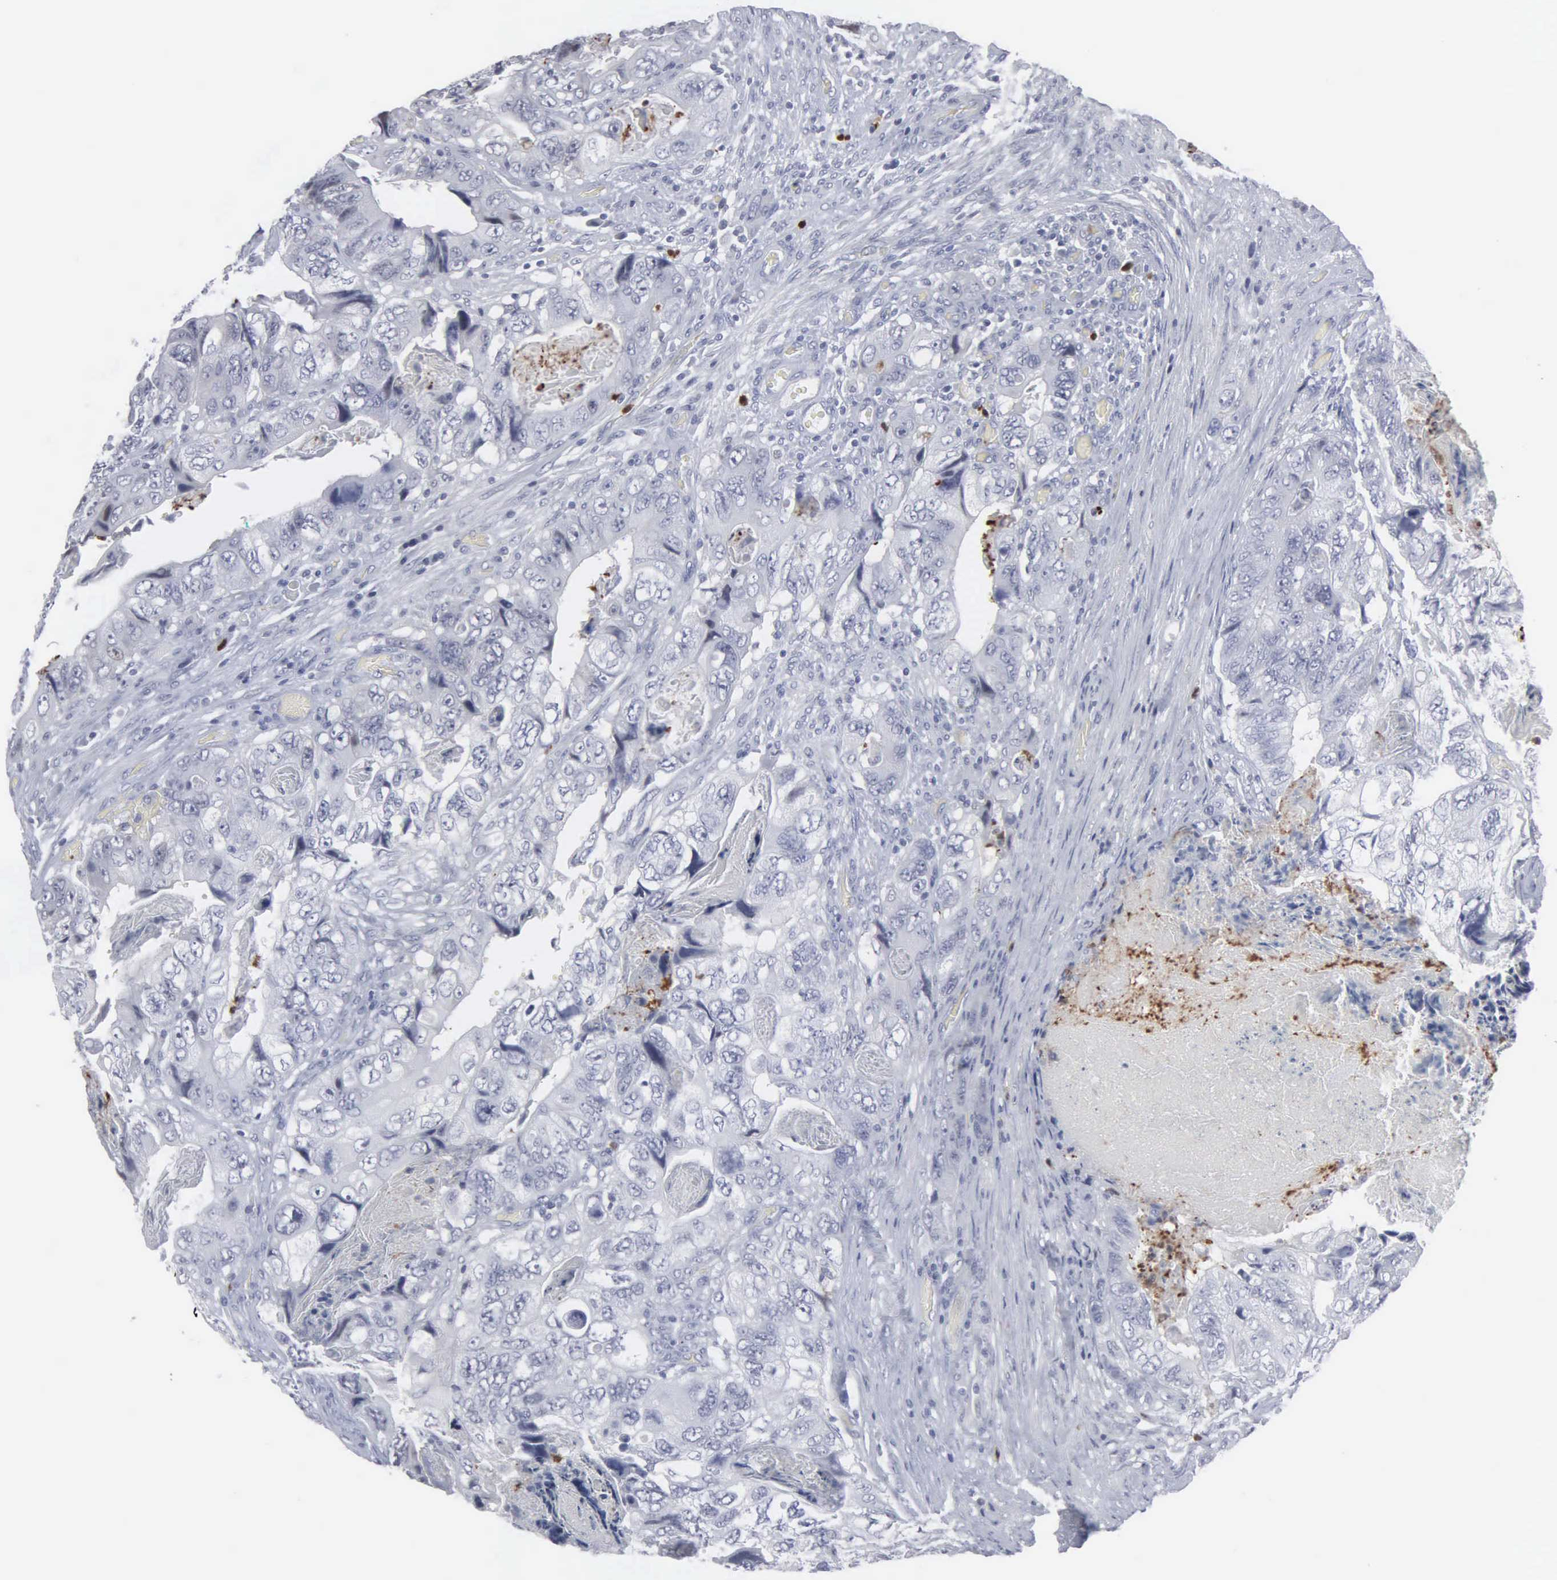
{"staining": {"intensity": "negative", "quantity": "none", "location": "none"}, "tissue": "colorectal cancer", "cell_type": "Tumor cells", "image_type": "cancer", "snomed": [{"axis": "morphology", "description": "Adenocarcinoma, NOS"}, {"axis": "topography", "description": "Rectum"}], "caption": "An image of colorectal cancer stained for a protein displays no brown staining in tumor cells.", "gene": "SPIN3", "patient": {"sex": "female", "age": 82}}